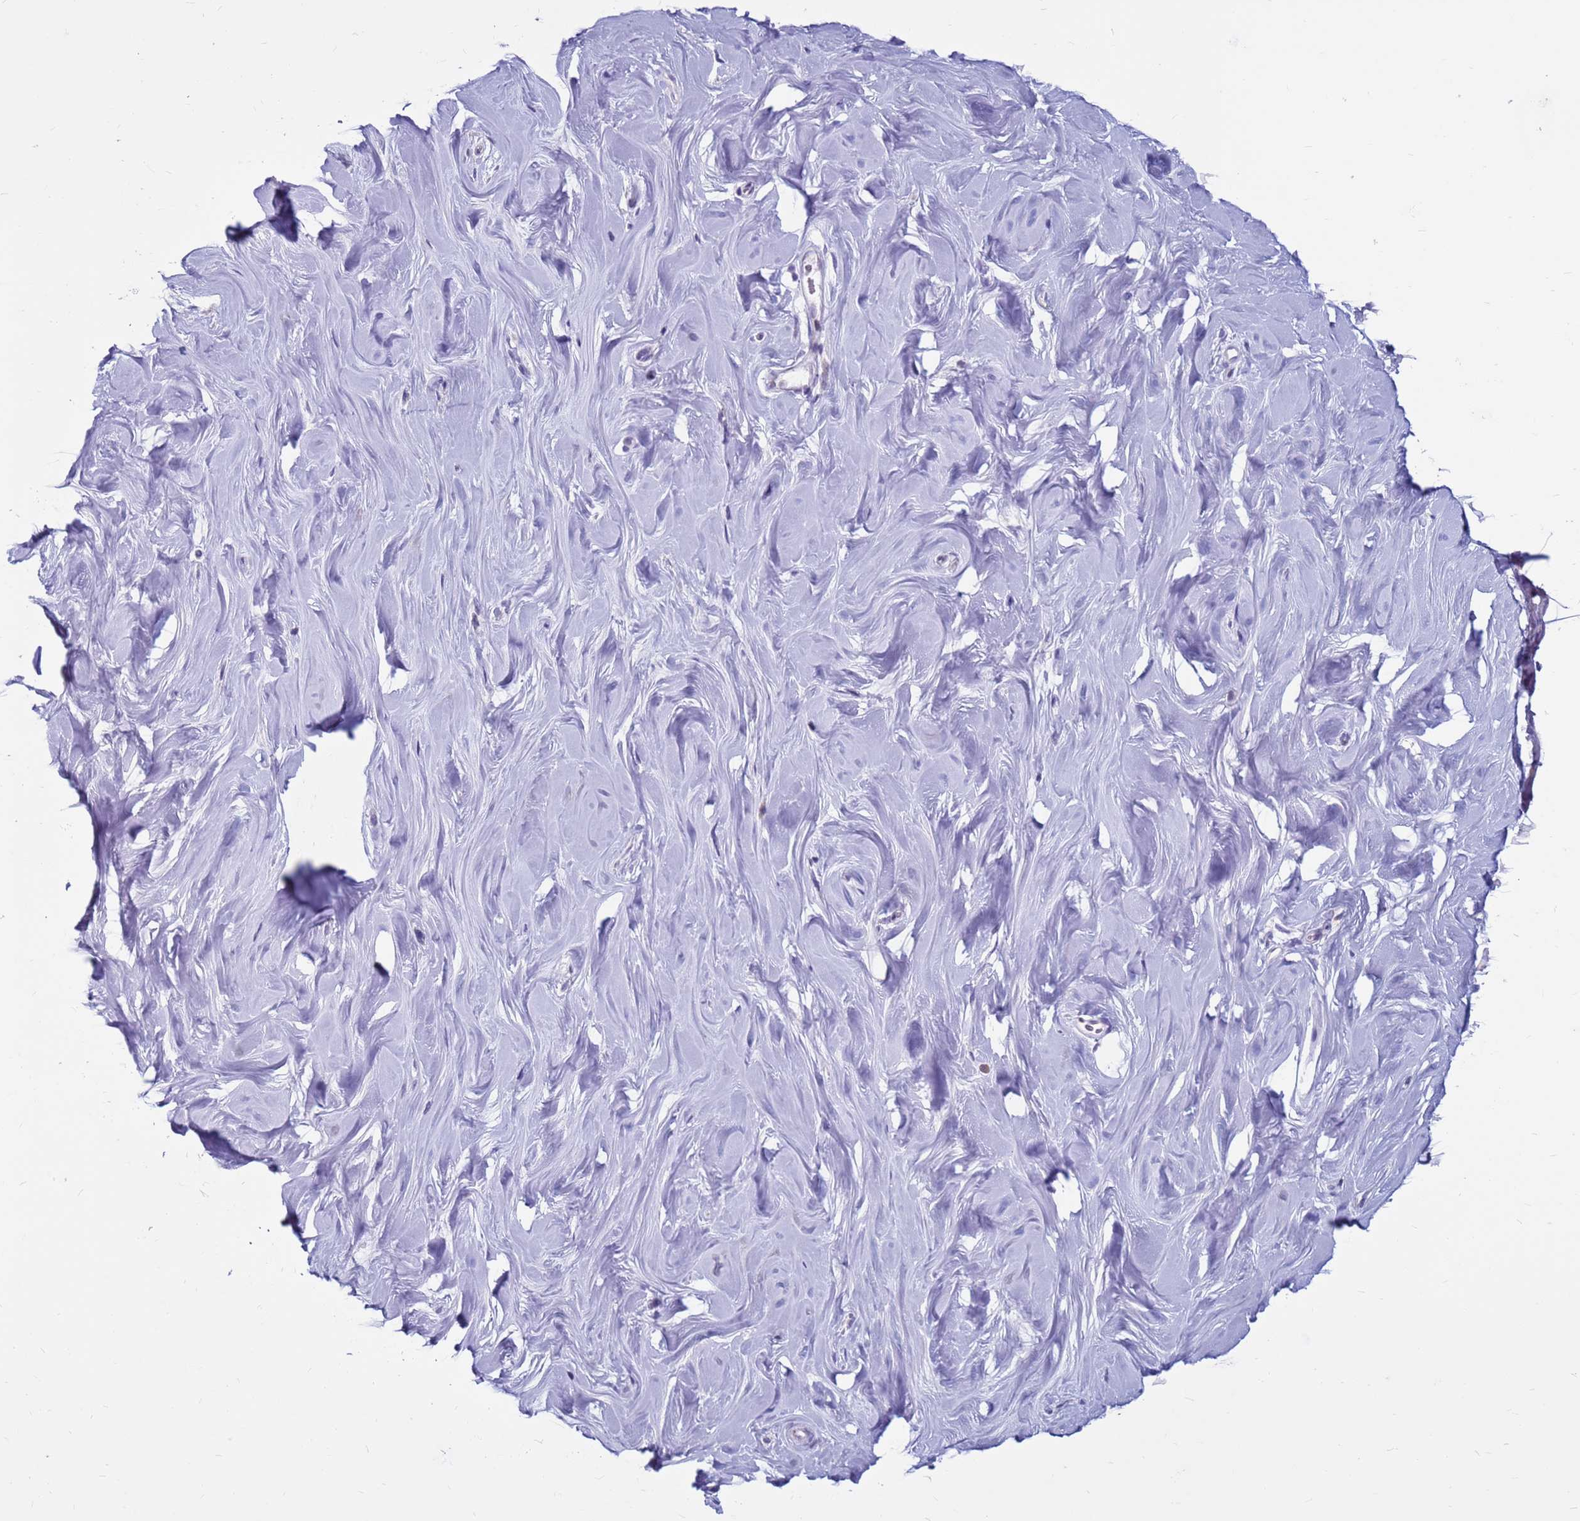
{"staining": {"intensity": "negative", "quantity": "none", "location": "none"}, "tissue": "soft tissue", "cell_type": "Chondrocytes", "image_type": "normal", "snomed": [{"axis": "morphology", "description": "Normal tissue, NOS"}, {"axis": "topography", "description": "Breast"}], "caption": "Soft tissue stained for a protein using immunohistochemistry (IHC) displays no positivity chondrocytes.", "gene": "CDK2AP2", "patient": {"sex": "female", "age": 26}}